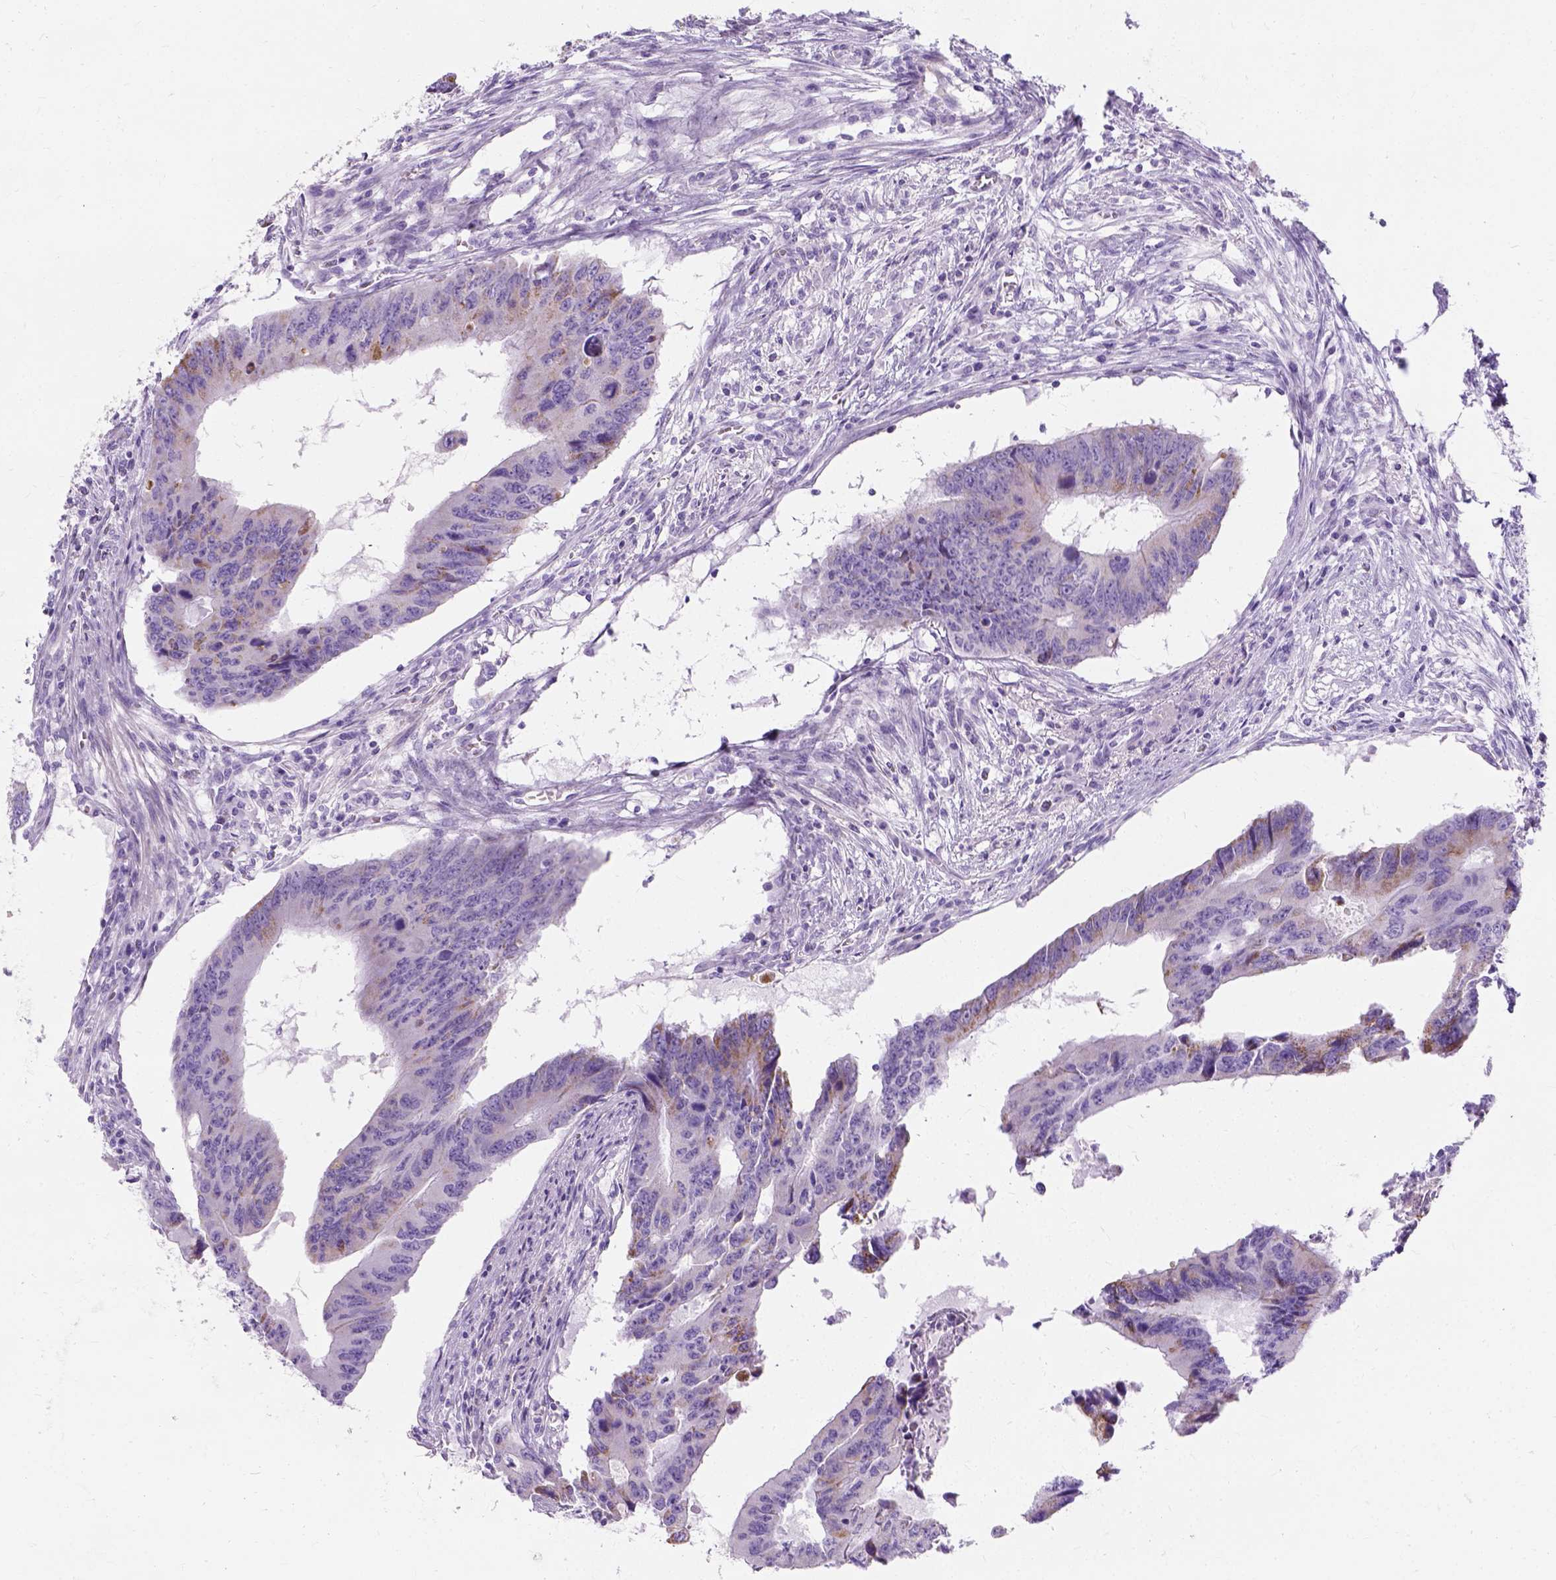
{"staining": {"intensity": "moderate", "quantity": "<25%", "location": "cytoplasmic/membranous"}, "tissue": "colorectal cancer", "cell_type": "Tumor cells", "image_type": "cancer", "snomed": [{"axis": "morphology", "description": "Adenocarcinoma, NOS"}, {"axis": "topography", "description": "Colon"}], "caption": "Immunohistochemistry staining of colorectal cancer (adenocarcinoma), which shows low levels of moderate cytoplasmic/membranous staining in about <25% of tumor cells indicating moderate cytoplasmic/membranous protein staining. The staining was performed using DAB (3,3'-diaminobenzidine) (brown) for protein detection and nuclei were counterstained in hematoxylin (blue).", "gene": "MYH15", "patient": {"sex": "male", "age": 53}}